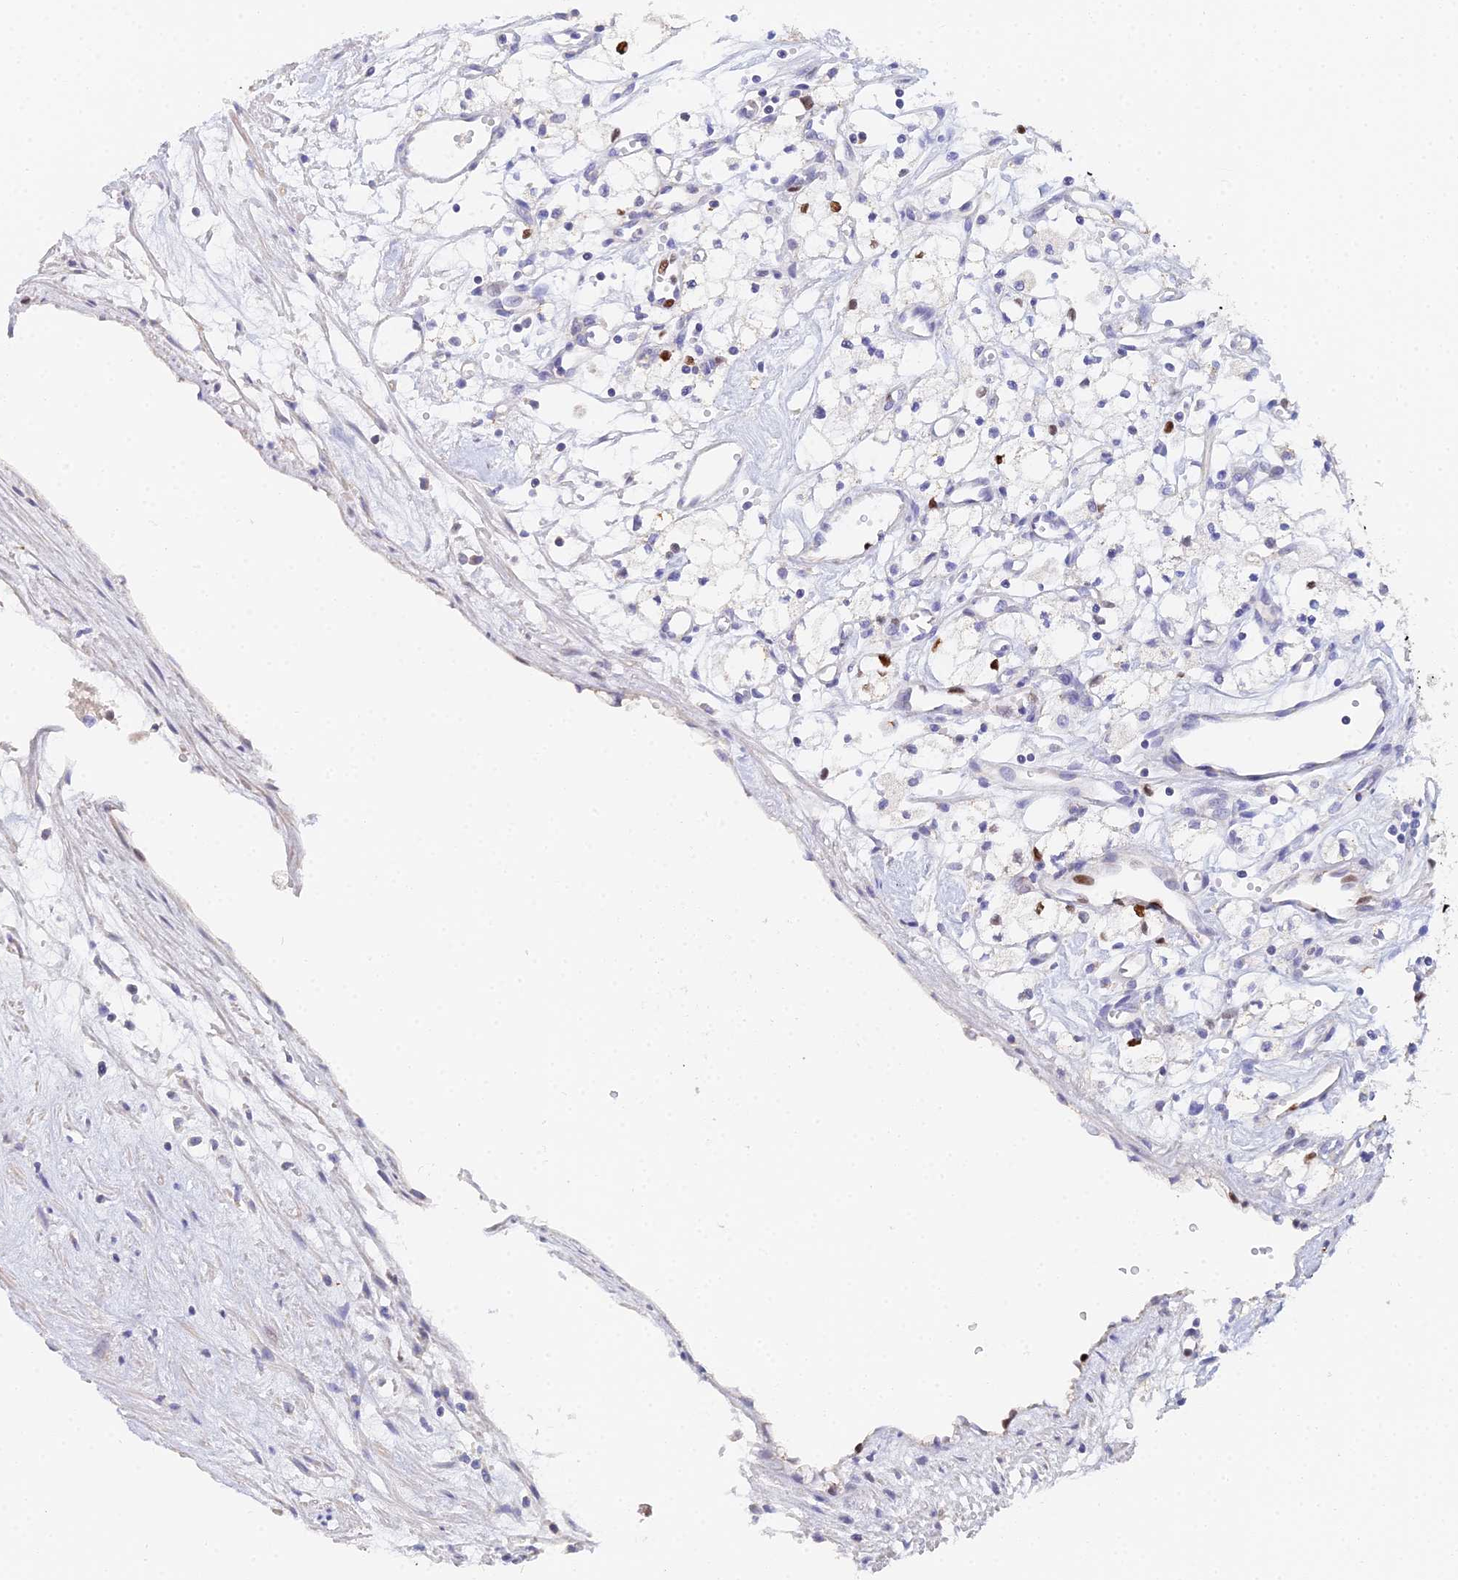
{"staining": {"intensity": "strong", "quantity": "<25%", "location": "nuclear"}, "tissue": "renal cancer", "cell_type": "Tumor cells", "image_type": "cancer", "snomed": [{"axis": "morphology", "description": "Adenocarcinoma, NOS"}, {"axis": "topography", "description": "Kidney"}], "caption": "IHC staining of renal cancer (adenocarcinoma), which demonstrates medium levels of strong nuclear staining in approximately <25% of tumor cells indicating strong nuclear protein staining. The staining was performed using DAB (3,3'-diaminobenzidine) (brown) for protein detection and nuclei were counterstained in hematoxylin (blue).", "gene": "MCM2", "patient": {"sex": "male", "age": 59}}